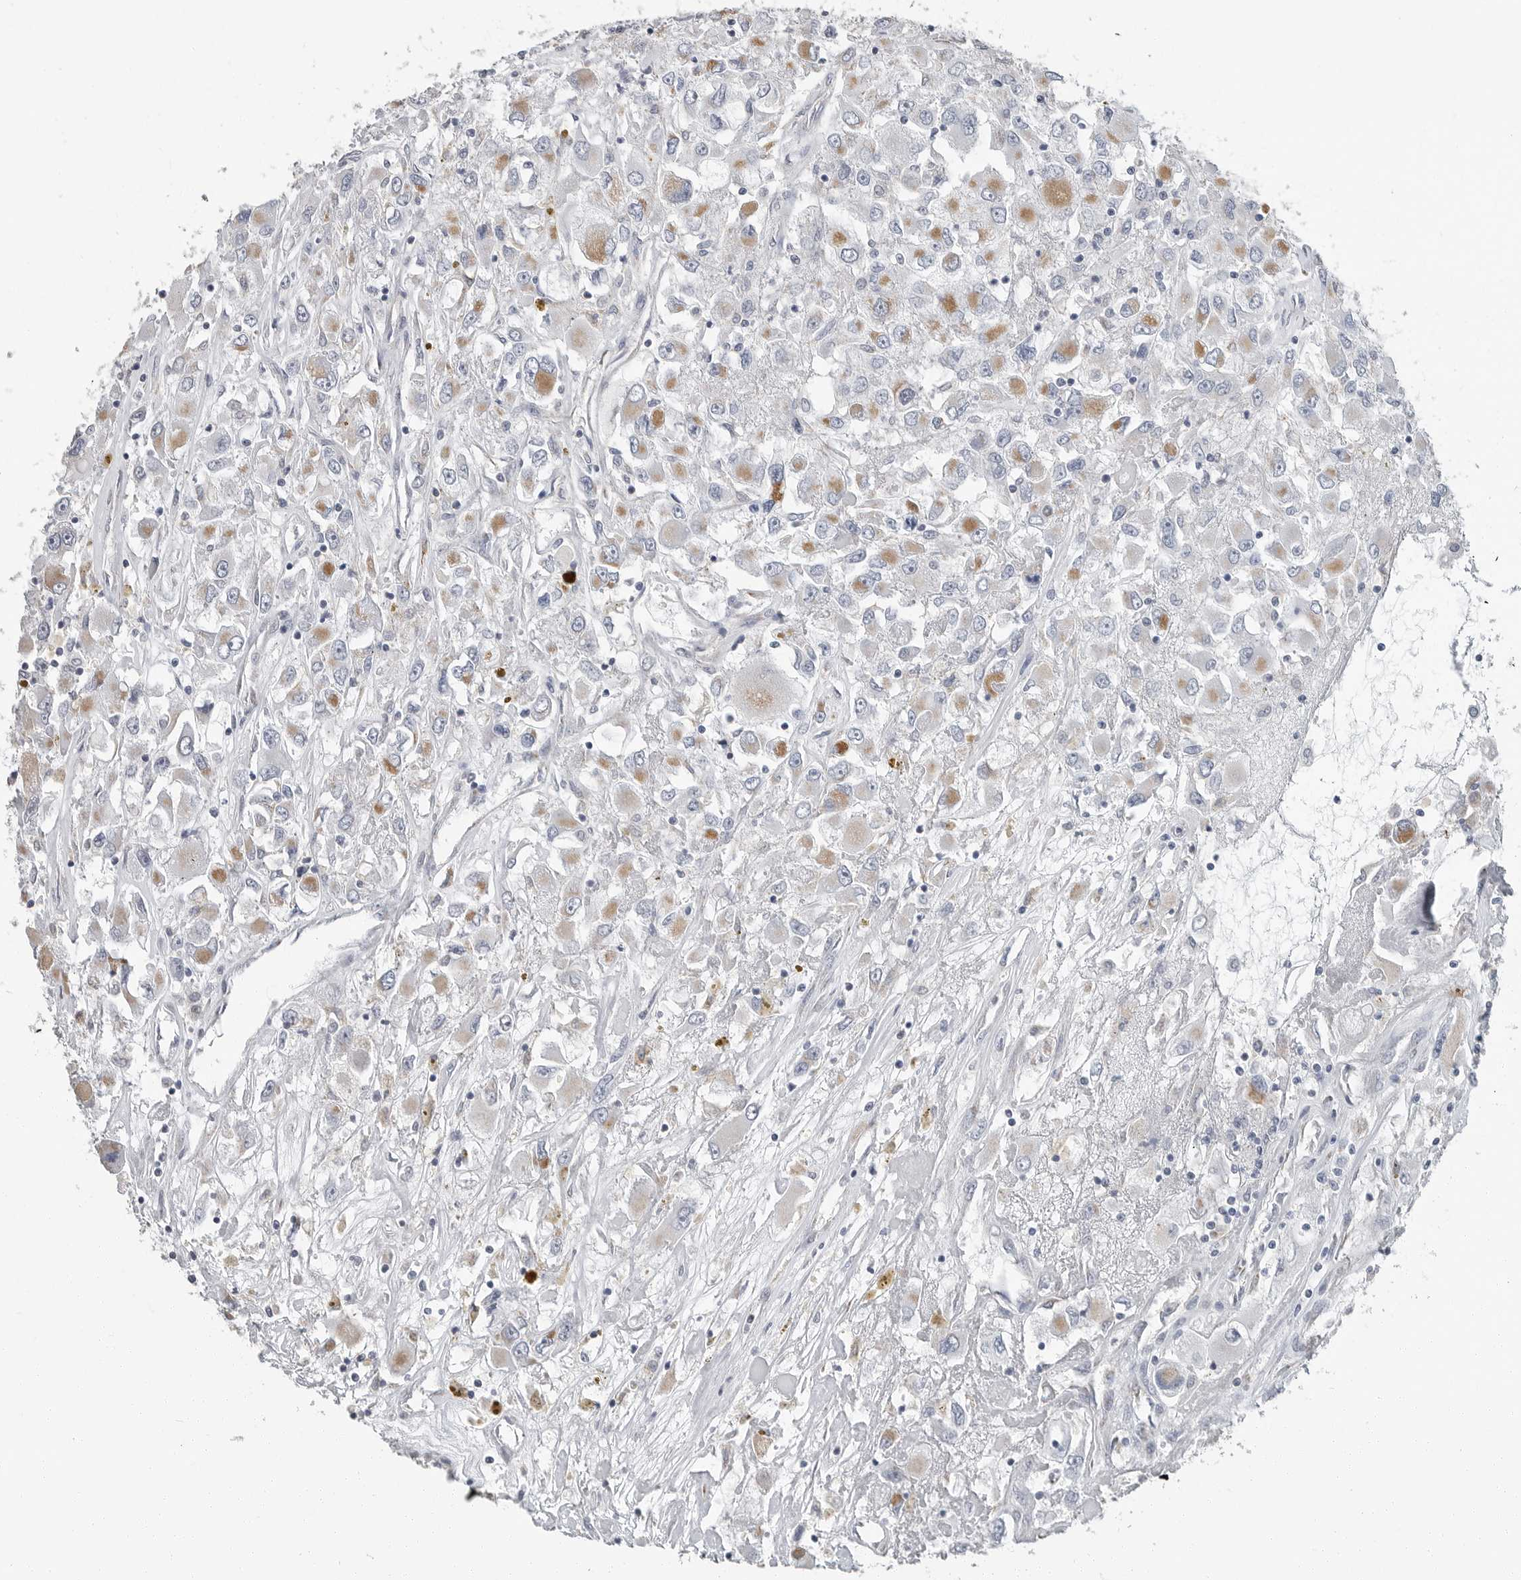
{"staining": {"intensity": "moderate", "quantity": "<25%", "location": "cytoplasmic/membranous"}, "tissue": "renal cancer", "cell_type": "Tumor cells", "image_type": "cancer", "snomed": [{"axis": "morphology", "description": "Adenocarcinoma, NOS"}, {"axis": "topography", "description": "Kidney"}], "caption": "A low amount of moderate cytoplasmic/membranous positivity is identified in approximately <25% of tumor cells in renal cancer (adenocarcinoma) tissue. (Stains: DAB in brown, nuclei in blue, Microscopy: brightfield microscopy at high magnification).", "gene": "PLN", "patient": {"sex": "female", "age": 52}}